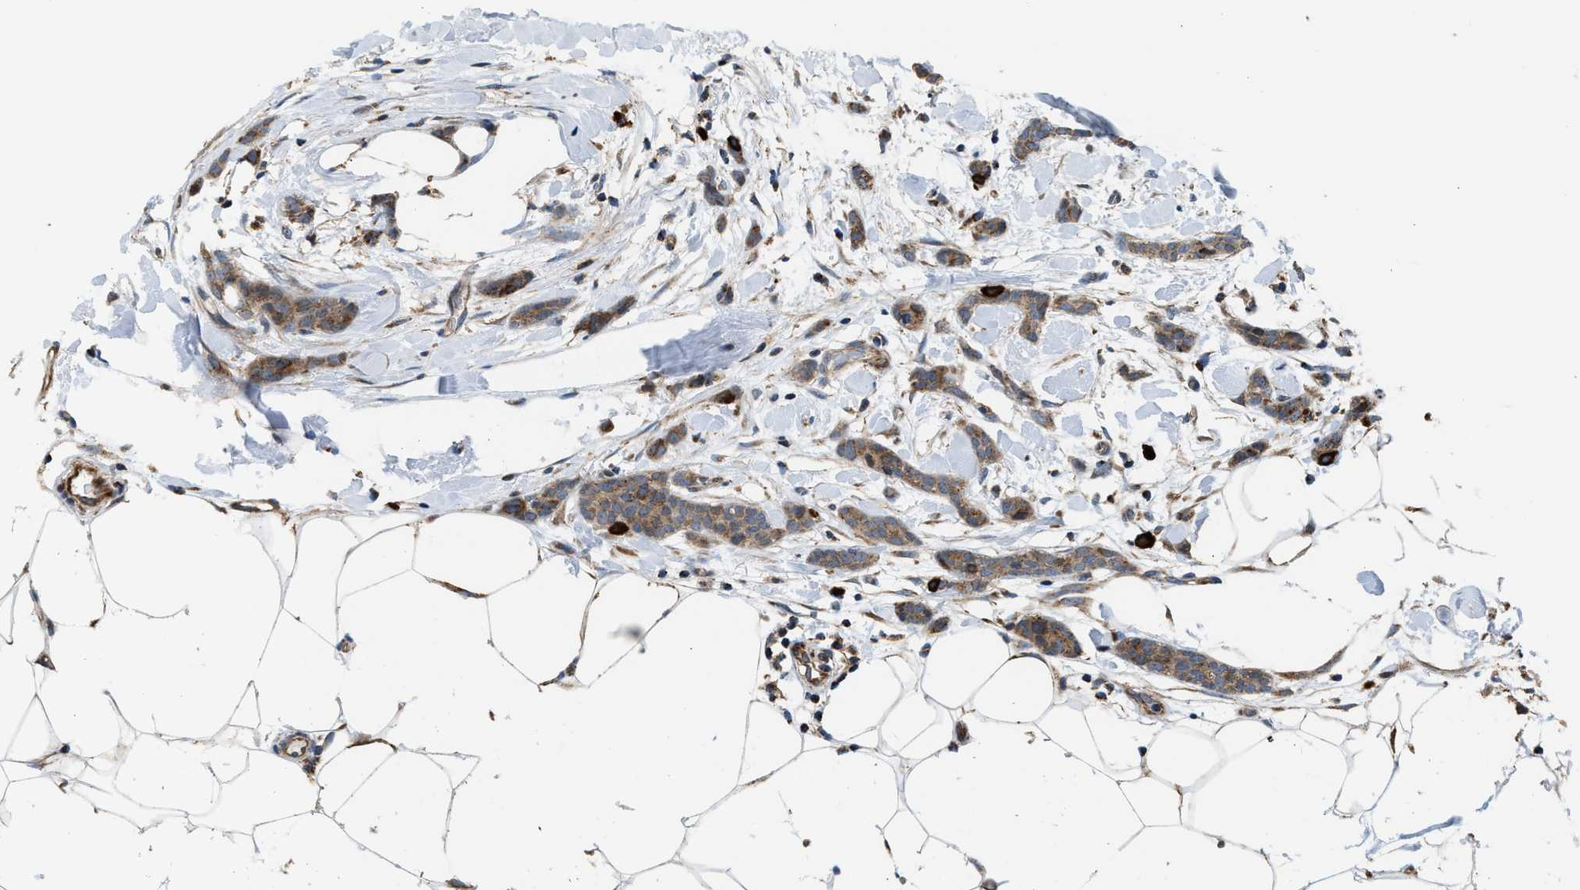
{"staining": {"intensity": "moderate", "quantity": ">75%", "location": "cytoplasmic/membranous"}, "tissue": "breast cancer", "cell_type": "Tumor cells", "image_type": "cancer", "snomed": [{"axis": "morphology", "description": "Lobular carcinoma"}, {"axis": "topography", "description": "Skin"}, {"axis": "topography", "description": "Breast"}], "caption": "Immunohistochemistry image of lobular carcinoma (breast) stained for a protein (brown), which displays medium levels of moderate cytoplasmic/membranous positivity in approximately >75% of tumor cells.", "gene": "PDCL", "patient": {"sex": "female", "age": 46}}